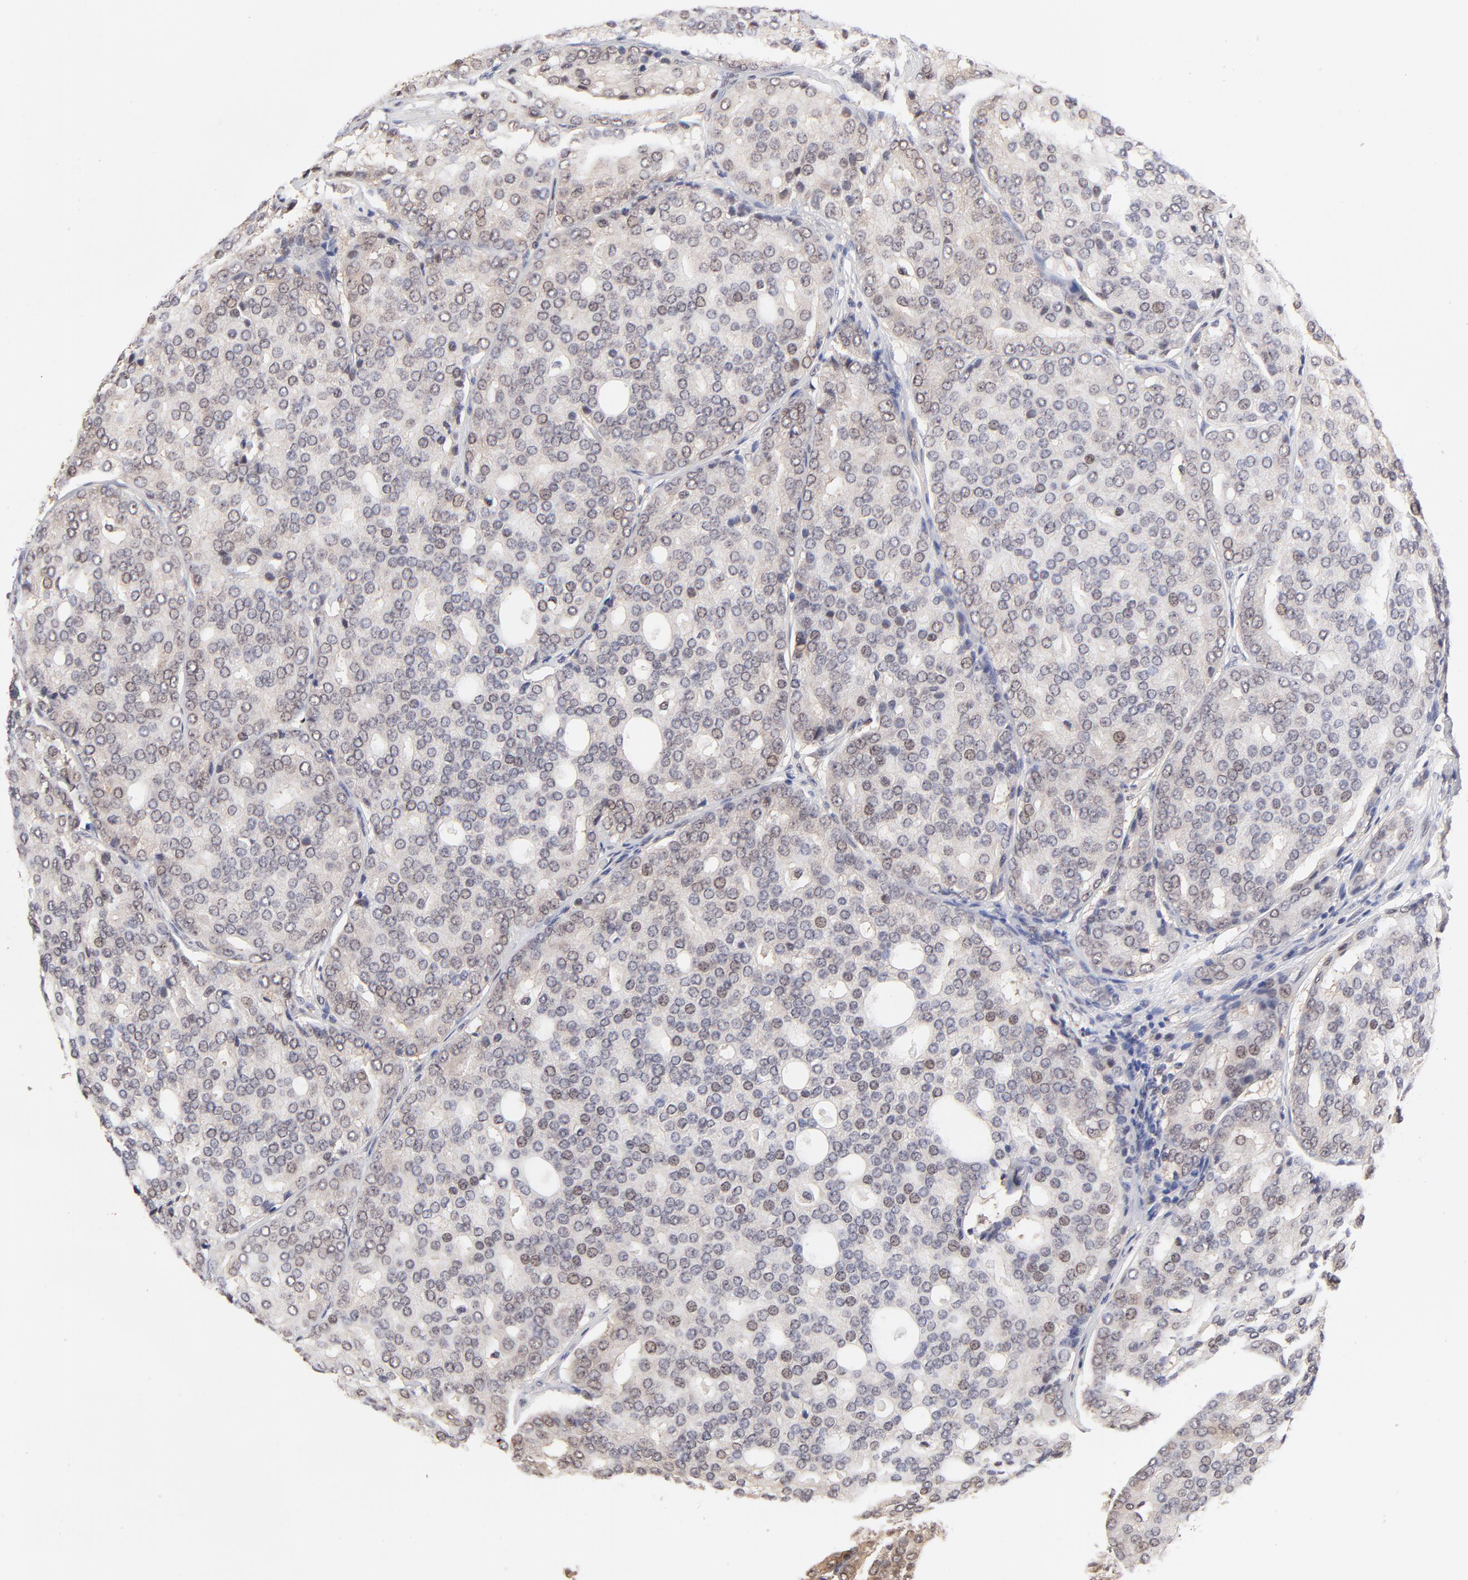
{"staining": {"intensity": "weak", "quantity": "<25%", "location": "nuclear"}, "tissue": "prostate cancer", "cell_type": "Tumor cells", "image_type": "cancer", "snomed": [{"axis": "morphology", "description": "Adenocarcinoma, High grade"}, {"axis": "topography", "description": "Prostate"}], "caption": "Protein analysis of high-grade adenocarcinoma (prostate) shows no significant expression in tumor cells. The staining is performed using DAB (3,3'-diaminobenzidine) brown chromogen with nuclei counter-stained in using hematoxylin.", "gene": "PSMC4", "patient": {"sex": "male", "age": 64}}